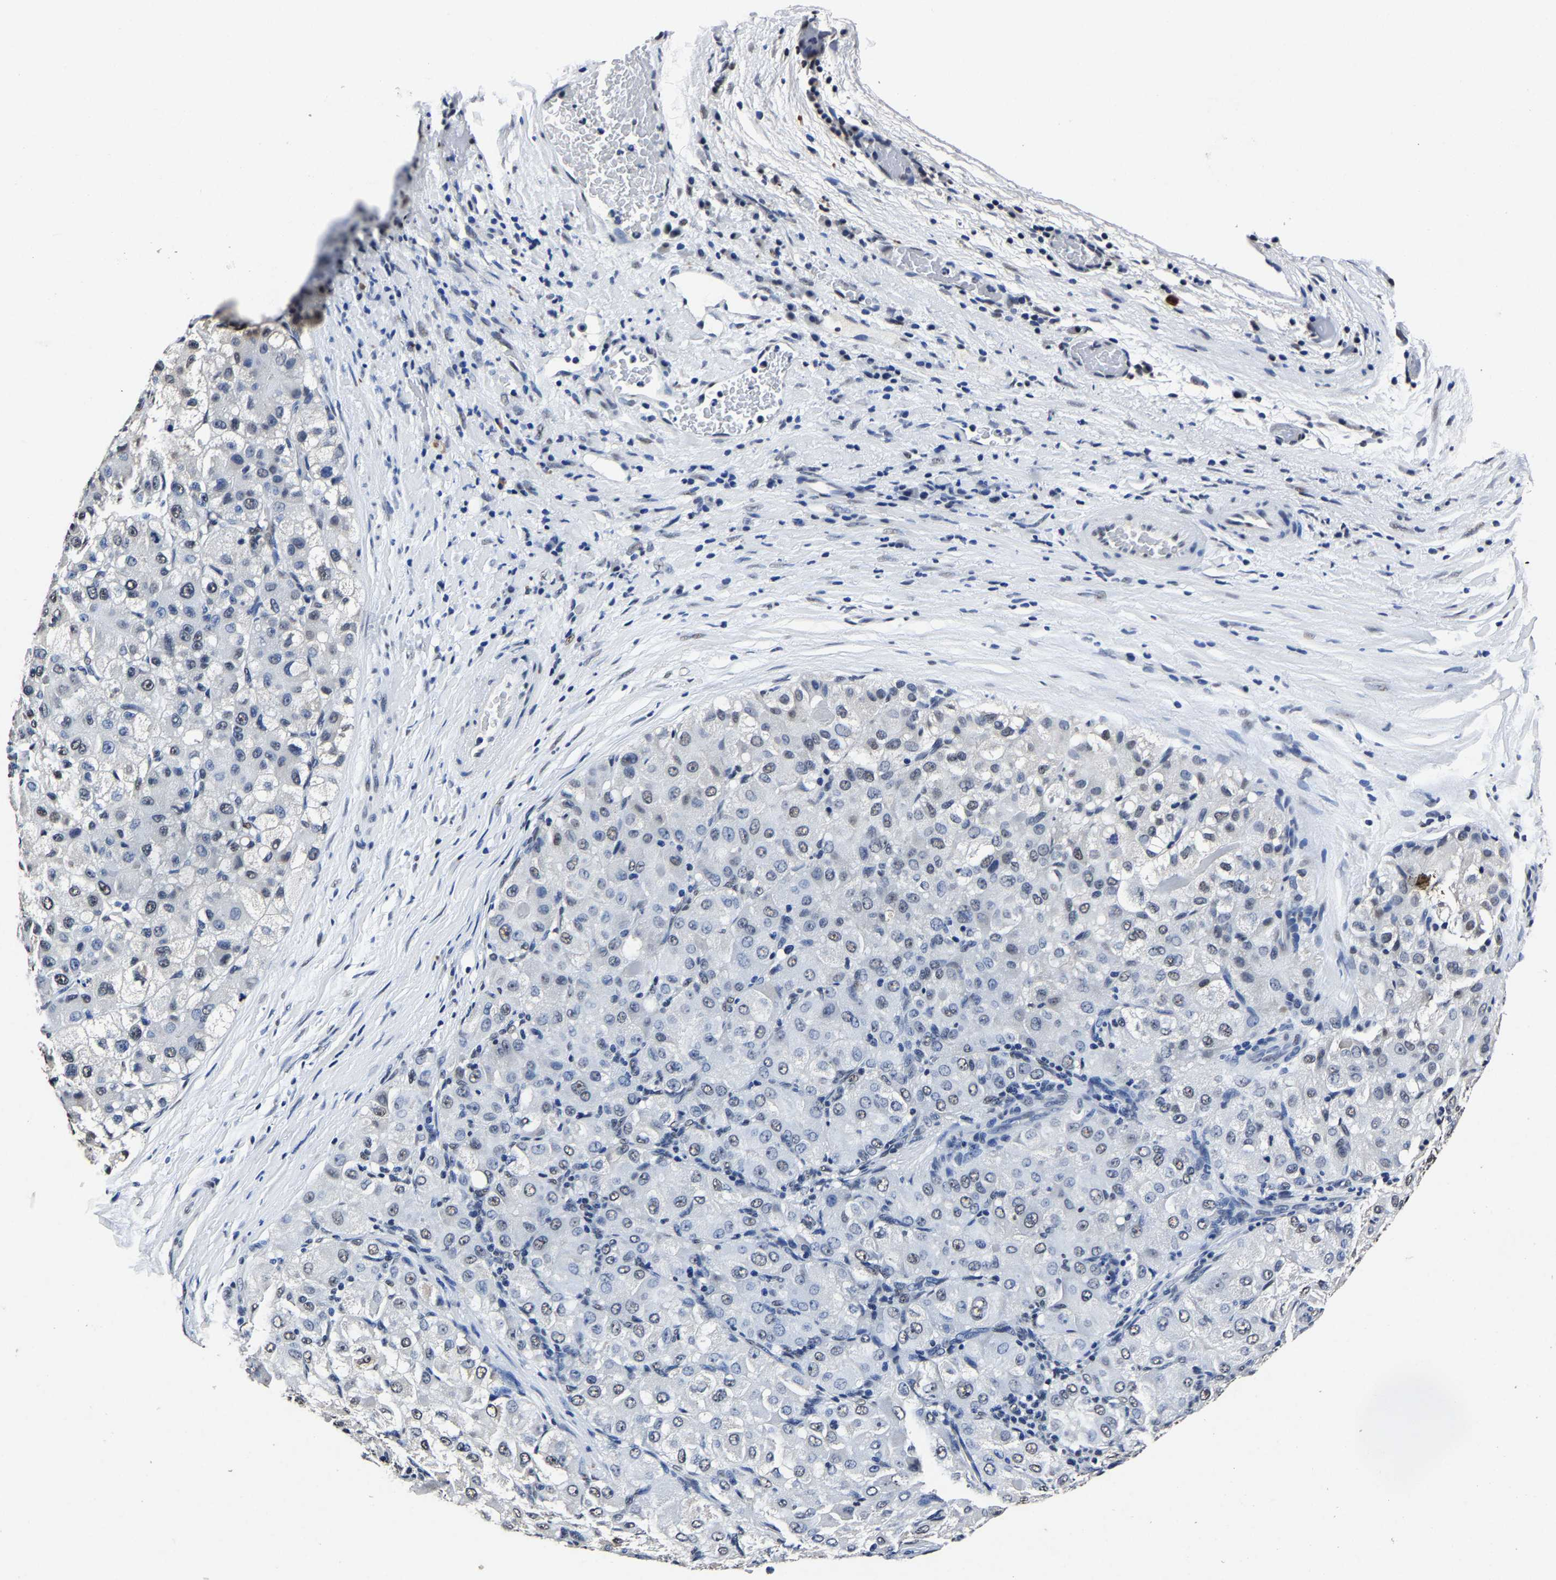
{"staining": {"intensity": "weak", "quantity": "<25%", "location": "nuclear"}, "tissue": "liver cancer", "cell_type": "Tumor cells", "image_type": "cancer", "snomed": [{"axis": "morphology", "description": "Carcinoma, Hepatocellular, NOS"}, {"axis": "topography", "description": "Liver"}], "caption": "Tumor cells show no significant protein staining in liver cancer.", "gene": "RBM45", "patient": {"sex": "male", "age": 80}}